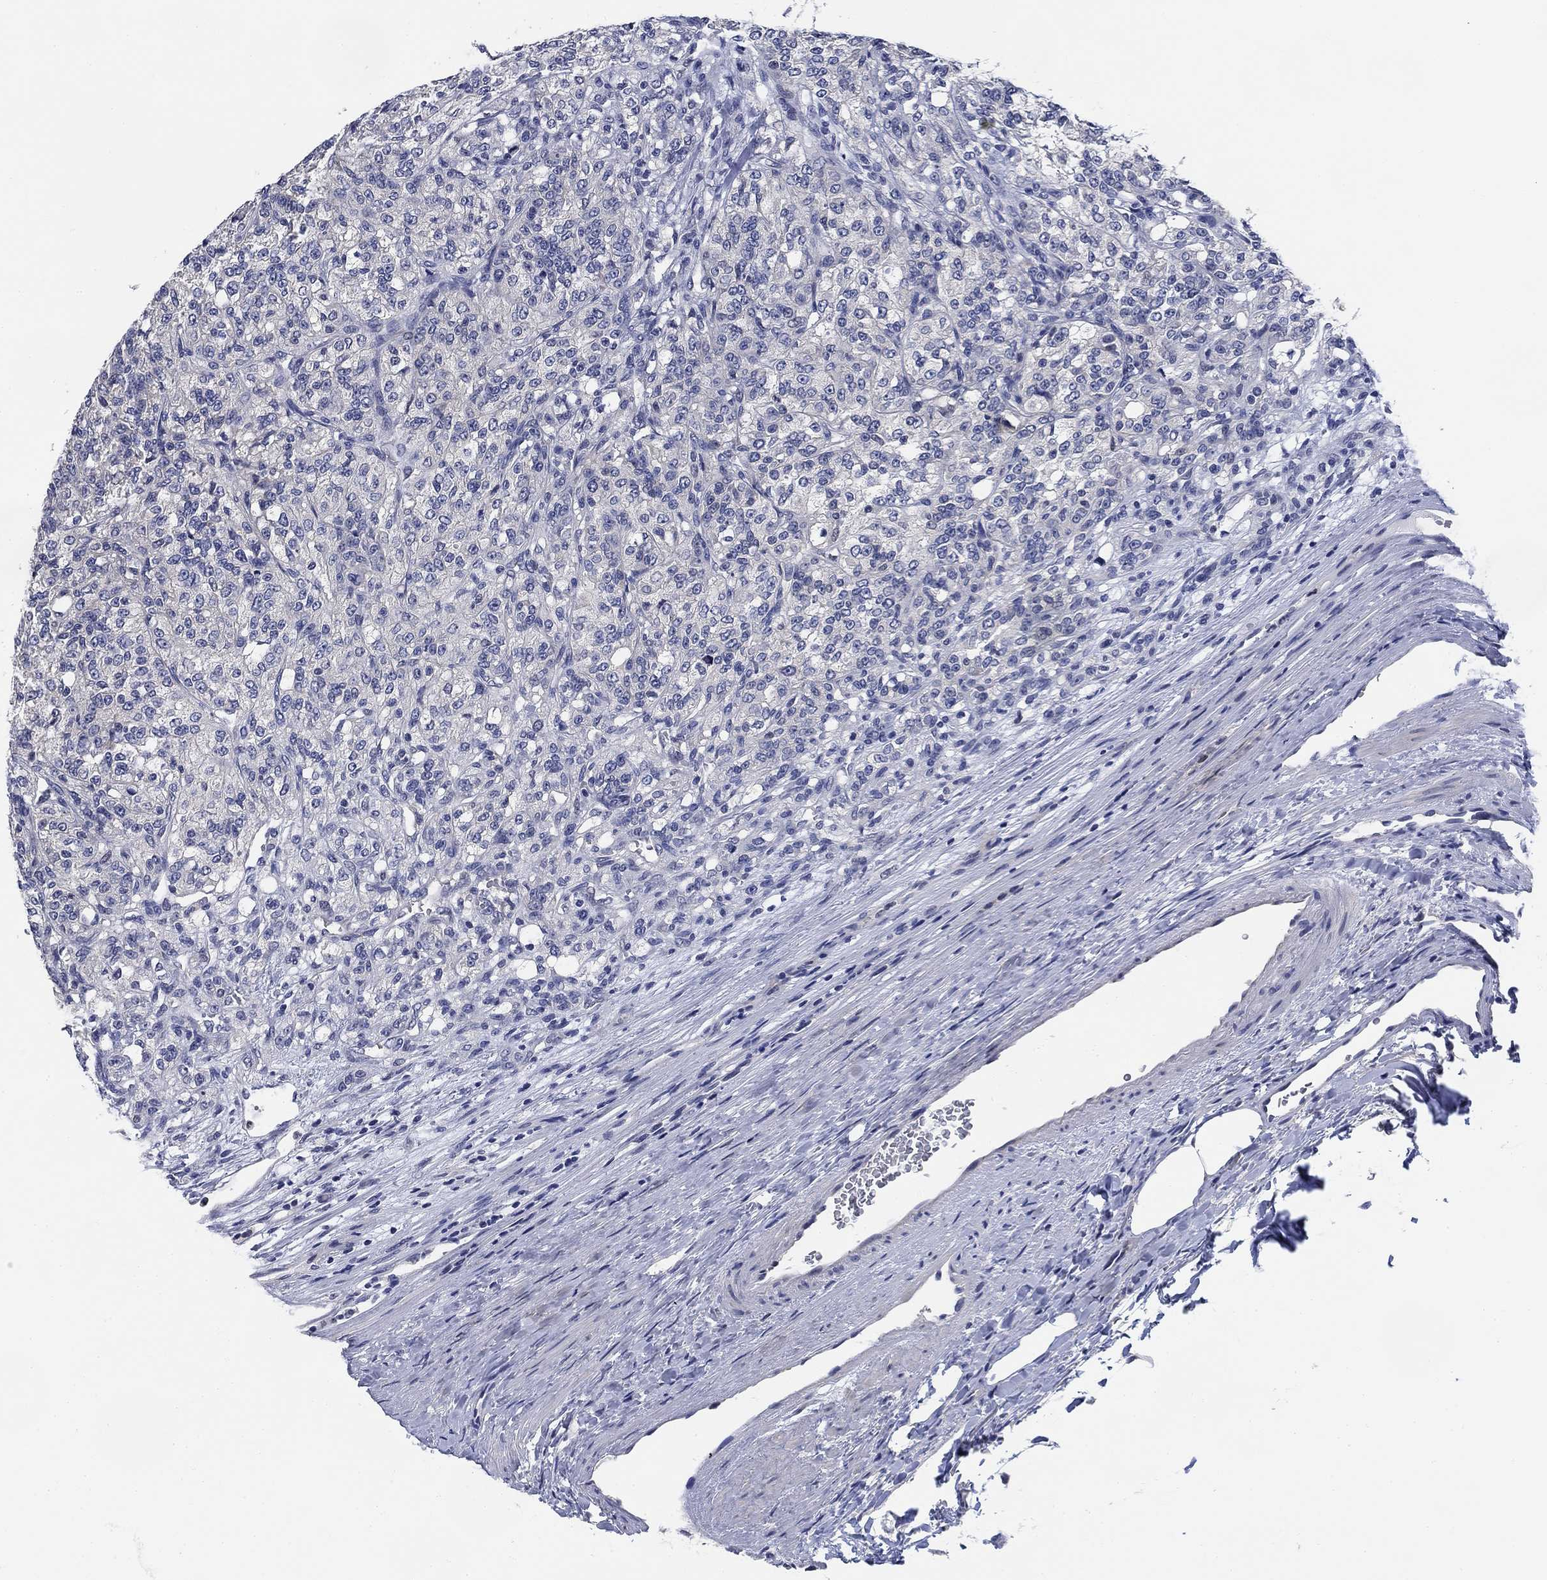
{"staining": {"intensity": "negative", "quantity": "none", "location": "none"}, "tissue": "renal cancer", "cell_type": "Tumor cells", "image_type": "cancer", "snomed": [{"axis": "morphology", "description": "Adenocarcinoma, NOS"}, {"axis": "topography", "description": "Kidney"}], "caption": "Histopathology image shows no significant protein expression in tumor cells of renal cancer (adenocarcinoma).", "gene": "DAZL", "patient": {"sex": "female", "age": 63}}